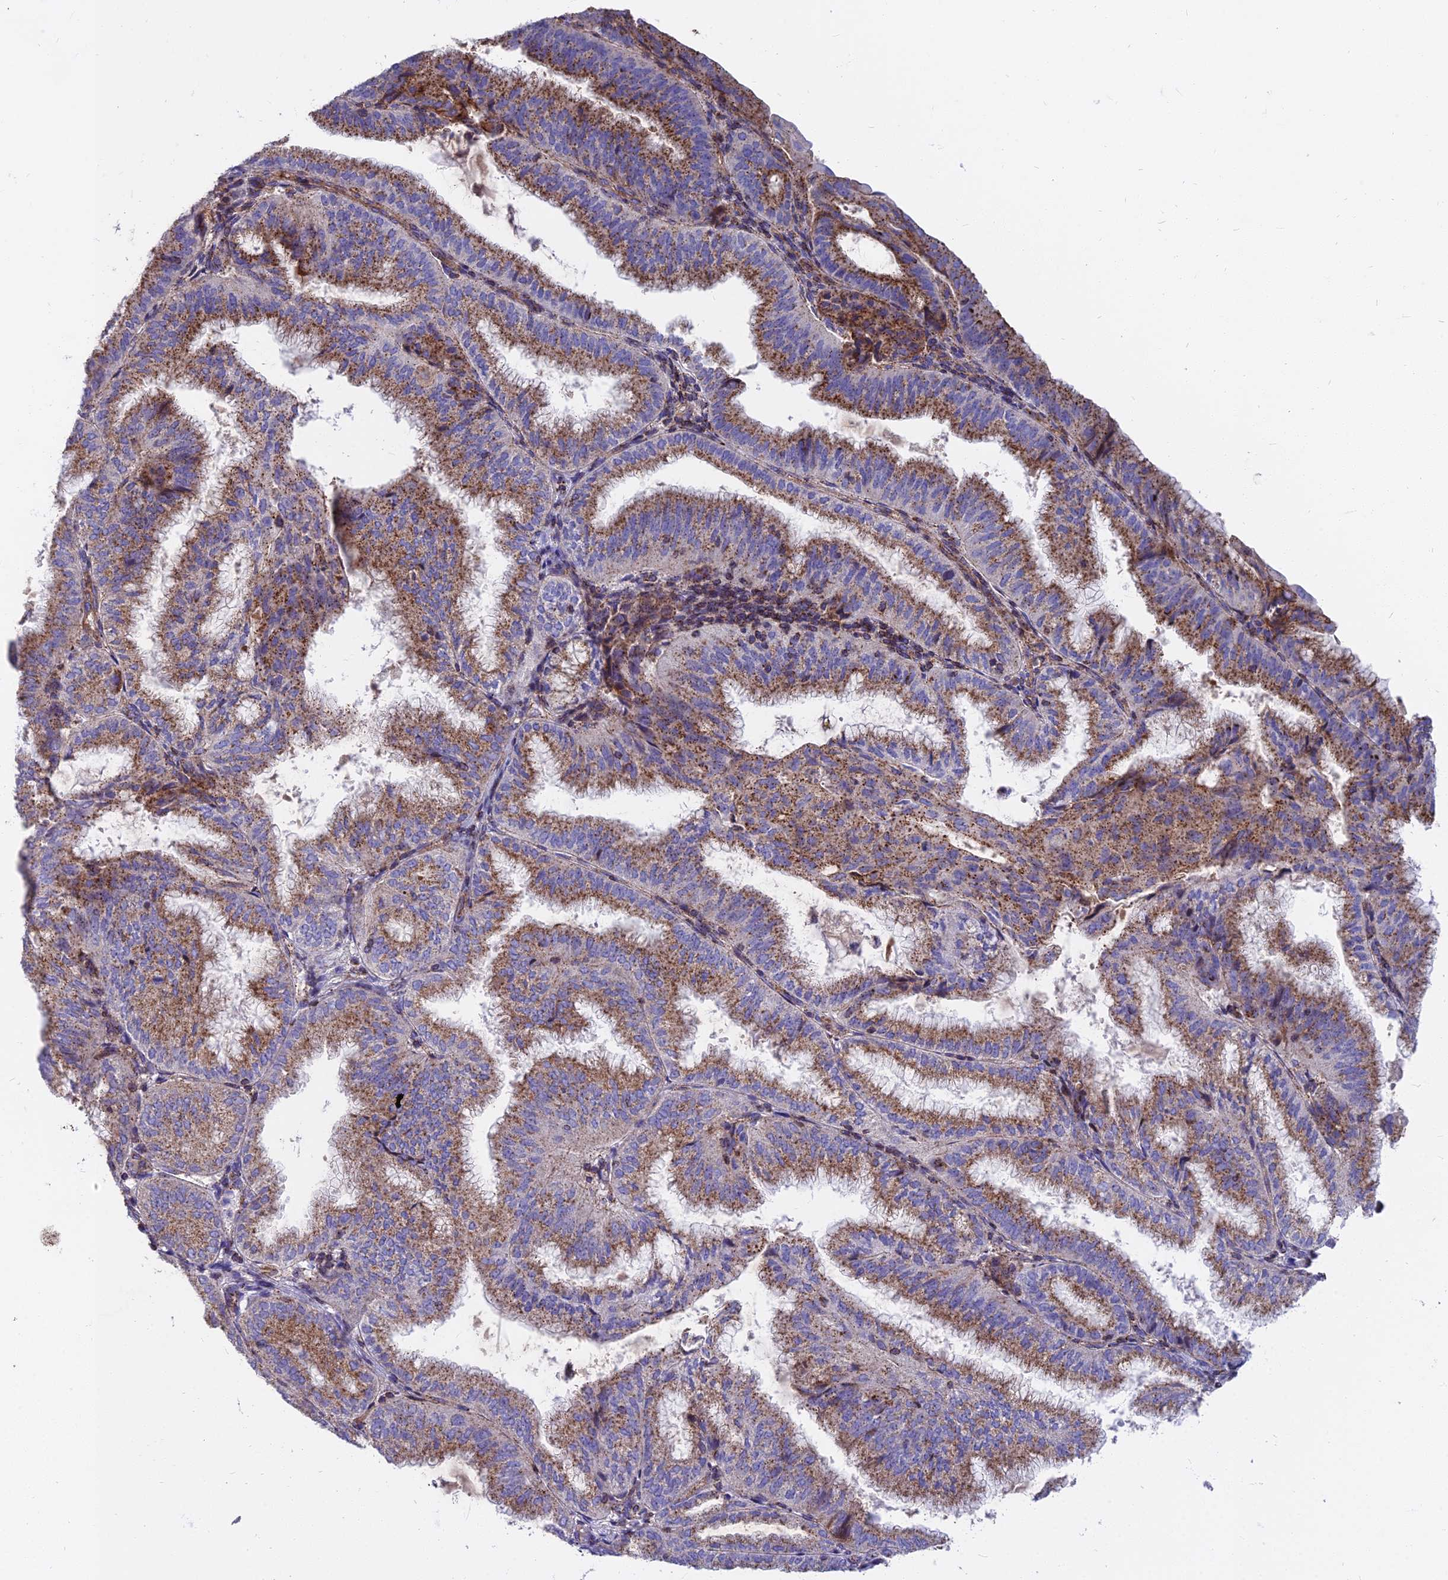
{"staining": {"intensity": "moderate", "quantity": ">75%", "location": "cytoplasmic/membranous"}, "tissue": "endometrial cancer", "cell_type": "Tumor cells", "image_type": "cancer", "snomed": [{"axis": "morphology", "description": "Adenocarcinoma, NOS"}, {"axis": "topography", "description": "Endometrium"}], "caption": "DAB (3,3'-diaminobenzidine) immunohistochemical staining of adenocarcinoma (endometrial) demonstrates moderate cytoplasmic/membranous protein positivity in approximately >75% of tumor cells. Nuclei are stained in blue.", "gene": "FRMPD1", "patient": {"sex": "female", "age": 49}}